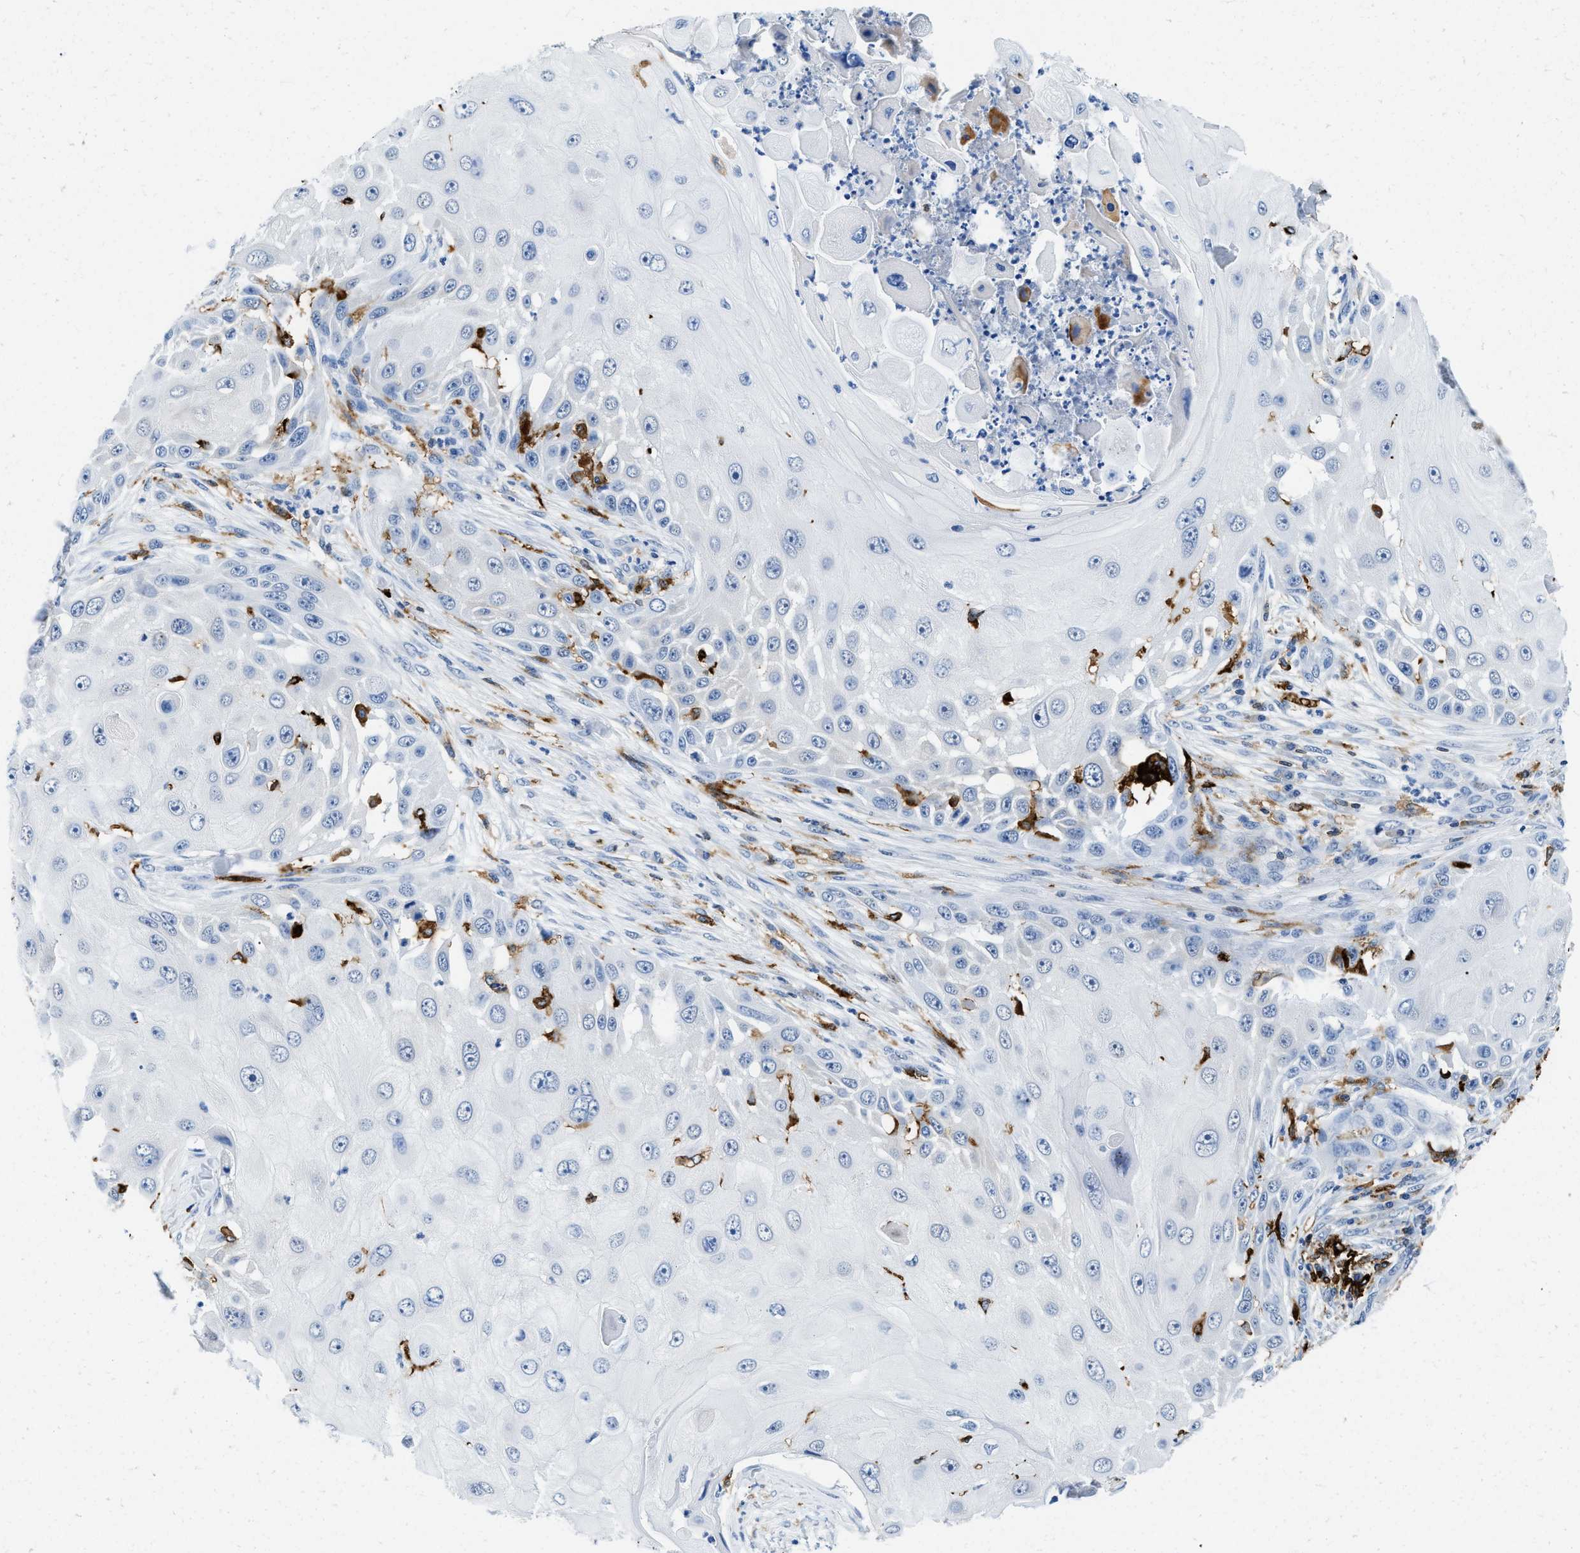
{"staining": {"intensity": "negative", "quantity": "none", "location": "none"}, "tissue": "skin cancer", "cell_type": "Tumor cells", "image_type": "cancer", "snomed": [{"axis": "morphology", "description": "Squamous cell carcinoma, NOS"}, {"axis": "topography", "description": "Skin"}], "caption": "The immunohistochemistry (IHC) histopathology image has no significant staining in tumor cells of skin cancer (squamous cell carcinoma) tissue. (Stains: DAB IHC with hematoxylin counter stain, Microscopy: brightfield microscopy at high magnification).", "gene": "CD226", "patient": {"sex": "female", "age": 44}}